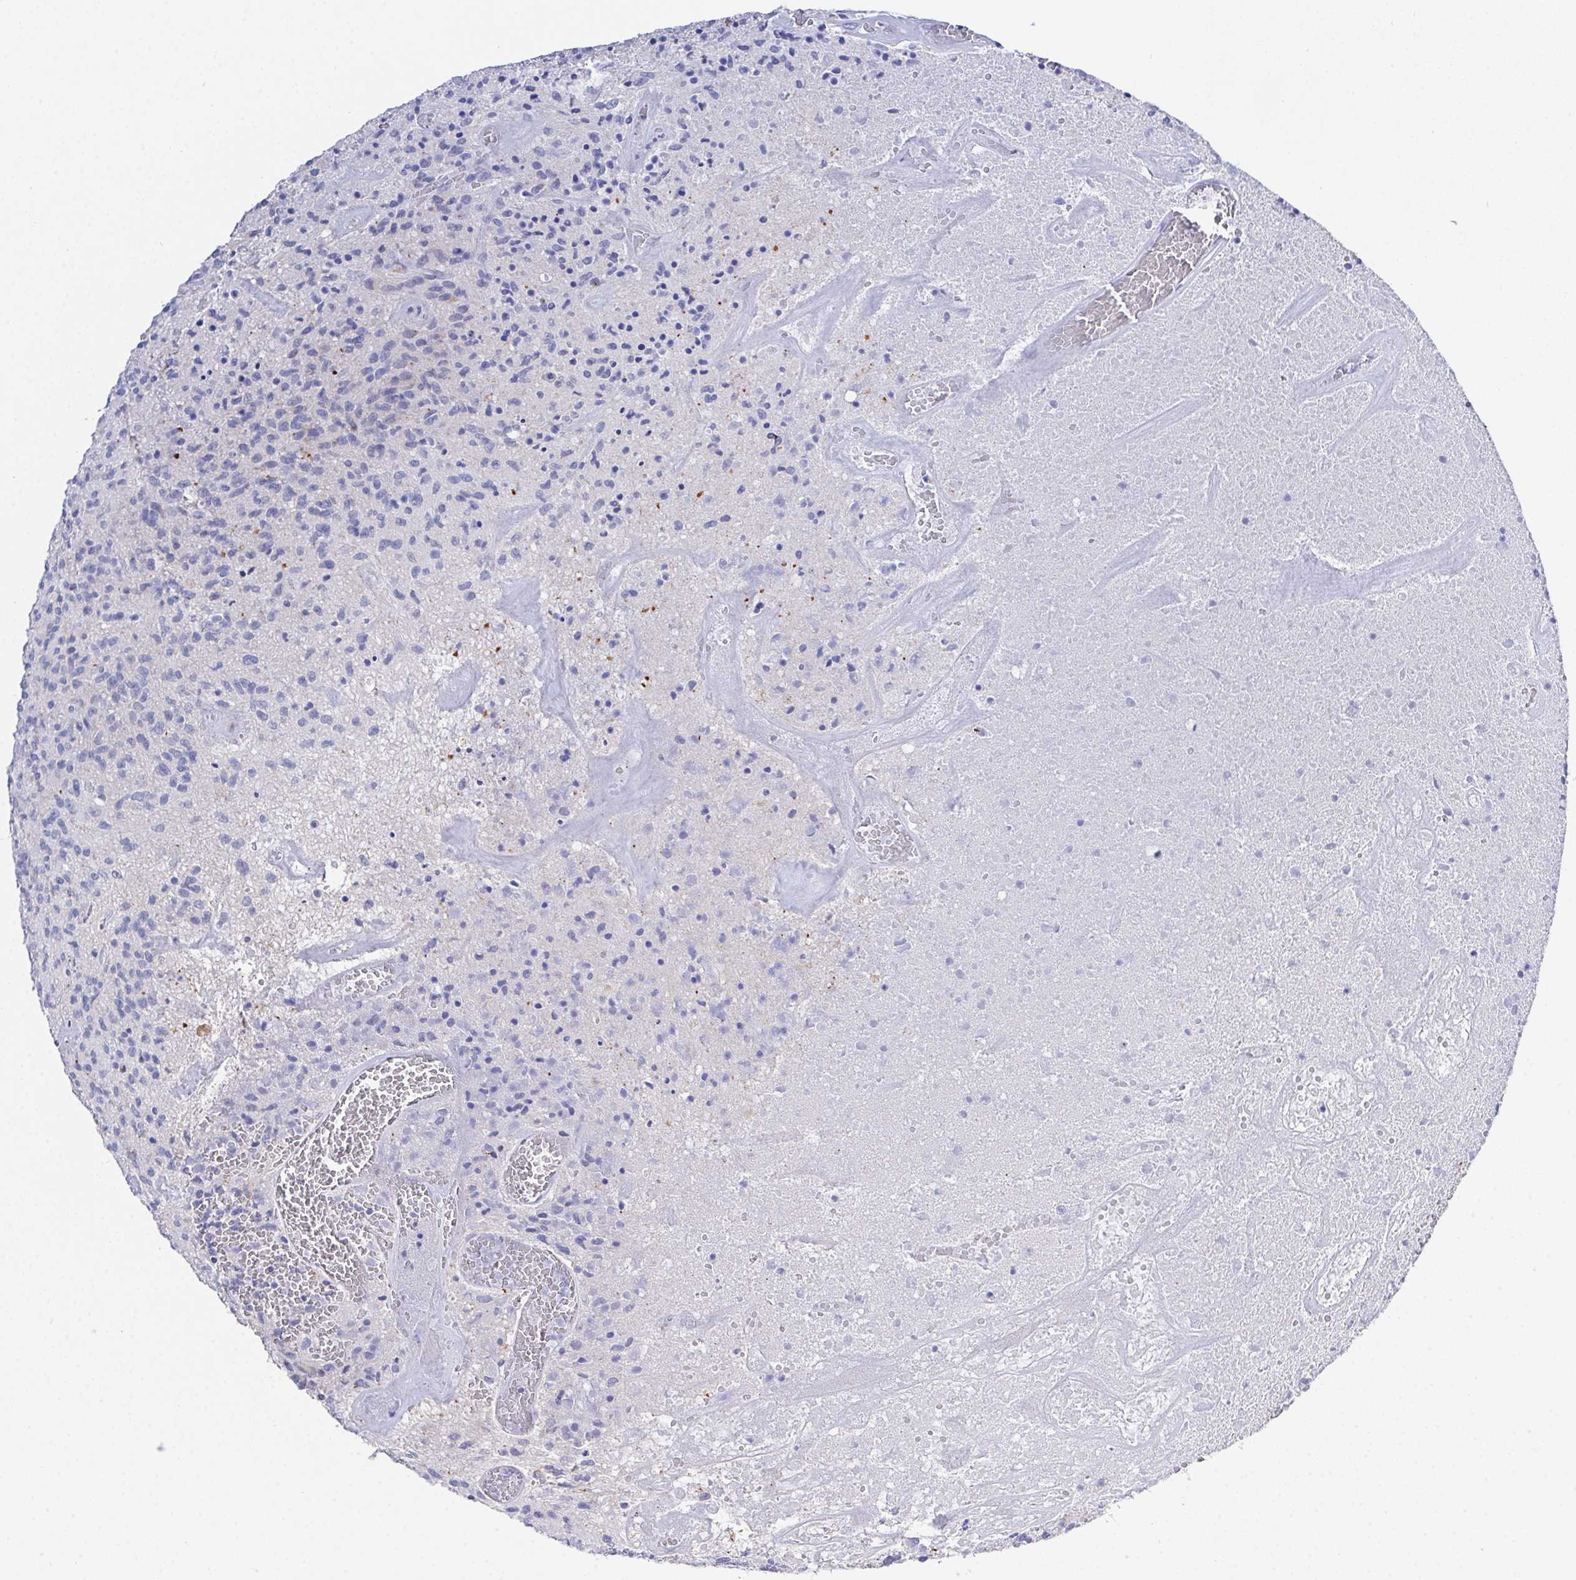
{"staining": {"intensity": "negative", "quantity": "none", "location": "none"}, "tissue": "glioma", "cell_type": "Tumor cells", "image_type": "cancer", "snomed": [{"axis": "morphology", "description": "Glioma, malignant, High grade"}, {"axis": "topography", "description": "Brain"}], "caption": "Image shows no protein positivity in tumor cells of malignant glioma (high-grade) tissue.", "gene": "PRG3", "patient": {"sex": "male", "age": 76}}